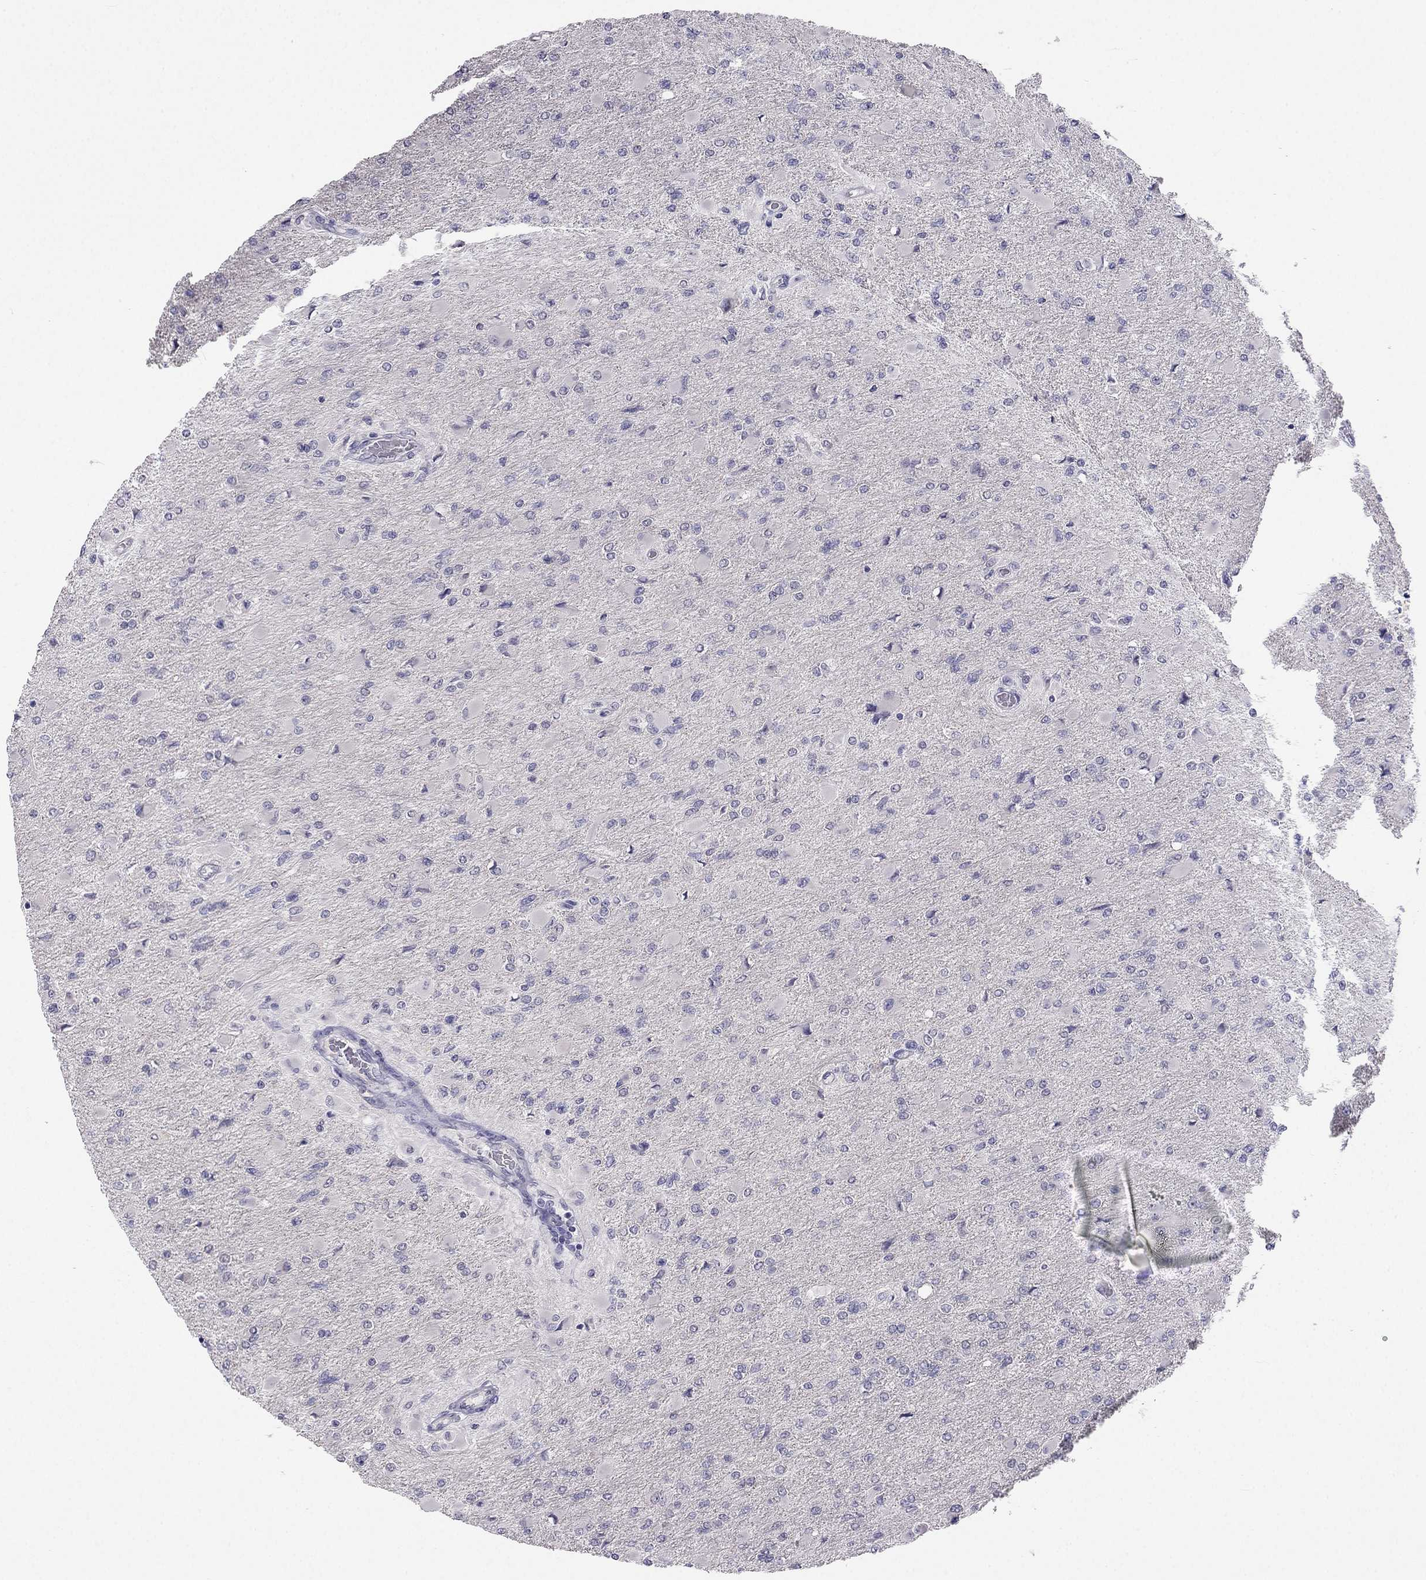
{"staining": {"intensity": "negative", "quantity": "none", "location": "none"}, "tissue": "glioma", "cell_type": "Tumor cells", "image_type": "cancer", "snomed": [{"axis": "morphology", "description": "Glioma, malignant, High grade"}, {"axis": "topography", "description": "Cerebral cortex"}], "caption": "Tumor cells are negative for brown protein staining in glioma.", "gene": "C16orf89", "patient": {"sex": "female", "age": 36}}